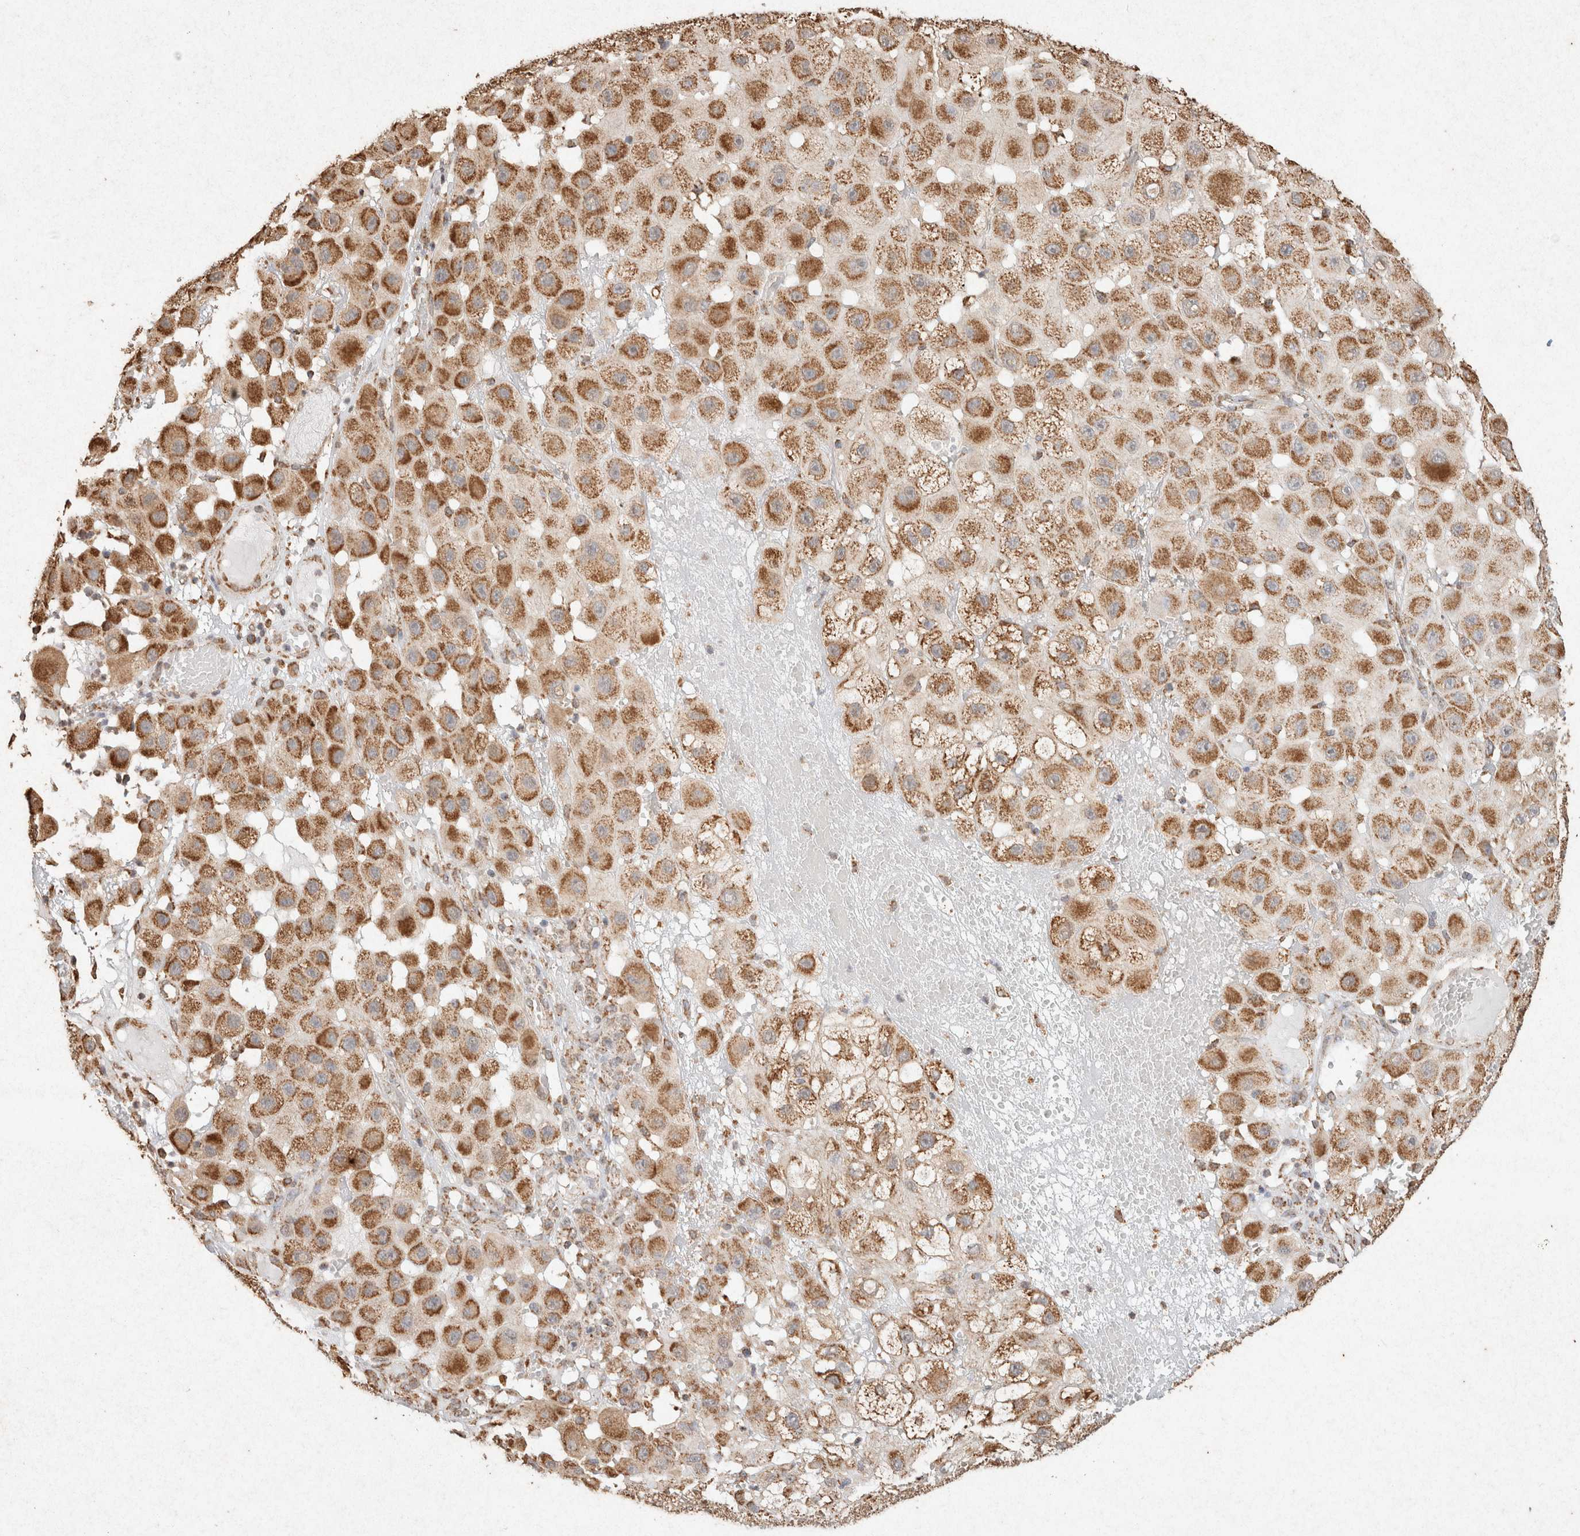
{"staining": {"intensity": "moderate", "quantity": ">75%", "location": "cytoplasmic/membranous"}, "tissue": "melanoma", "cell_type": "Tumor cells", "image_type": "cancer", "snomed": [{"axis": "morphology", "description": "Malignant melanoma, NOS"}, {"axis": "topography", "description": "Skin"}], "caption": "Melanoma stained for a protein exhibits moderate cytoplasmic/membranous positivity in tumor cells.", "gene": "SDC2", "patient": {"sex": "female", "age": 81}}